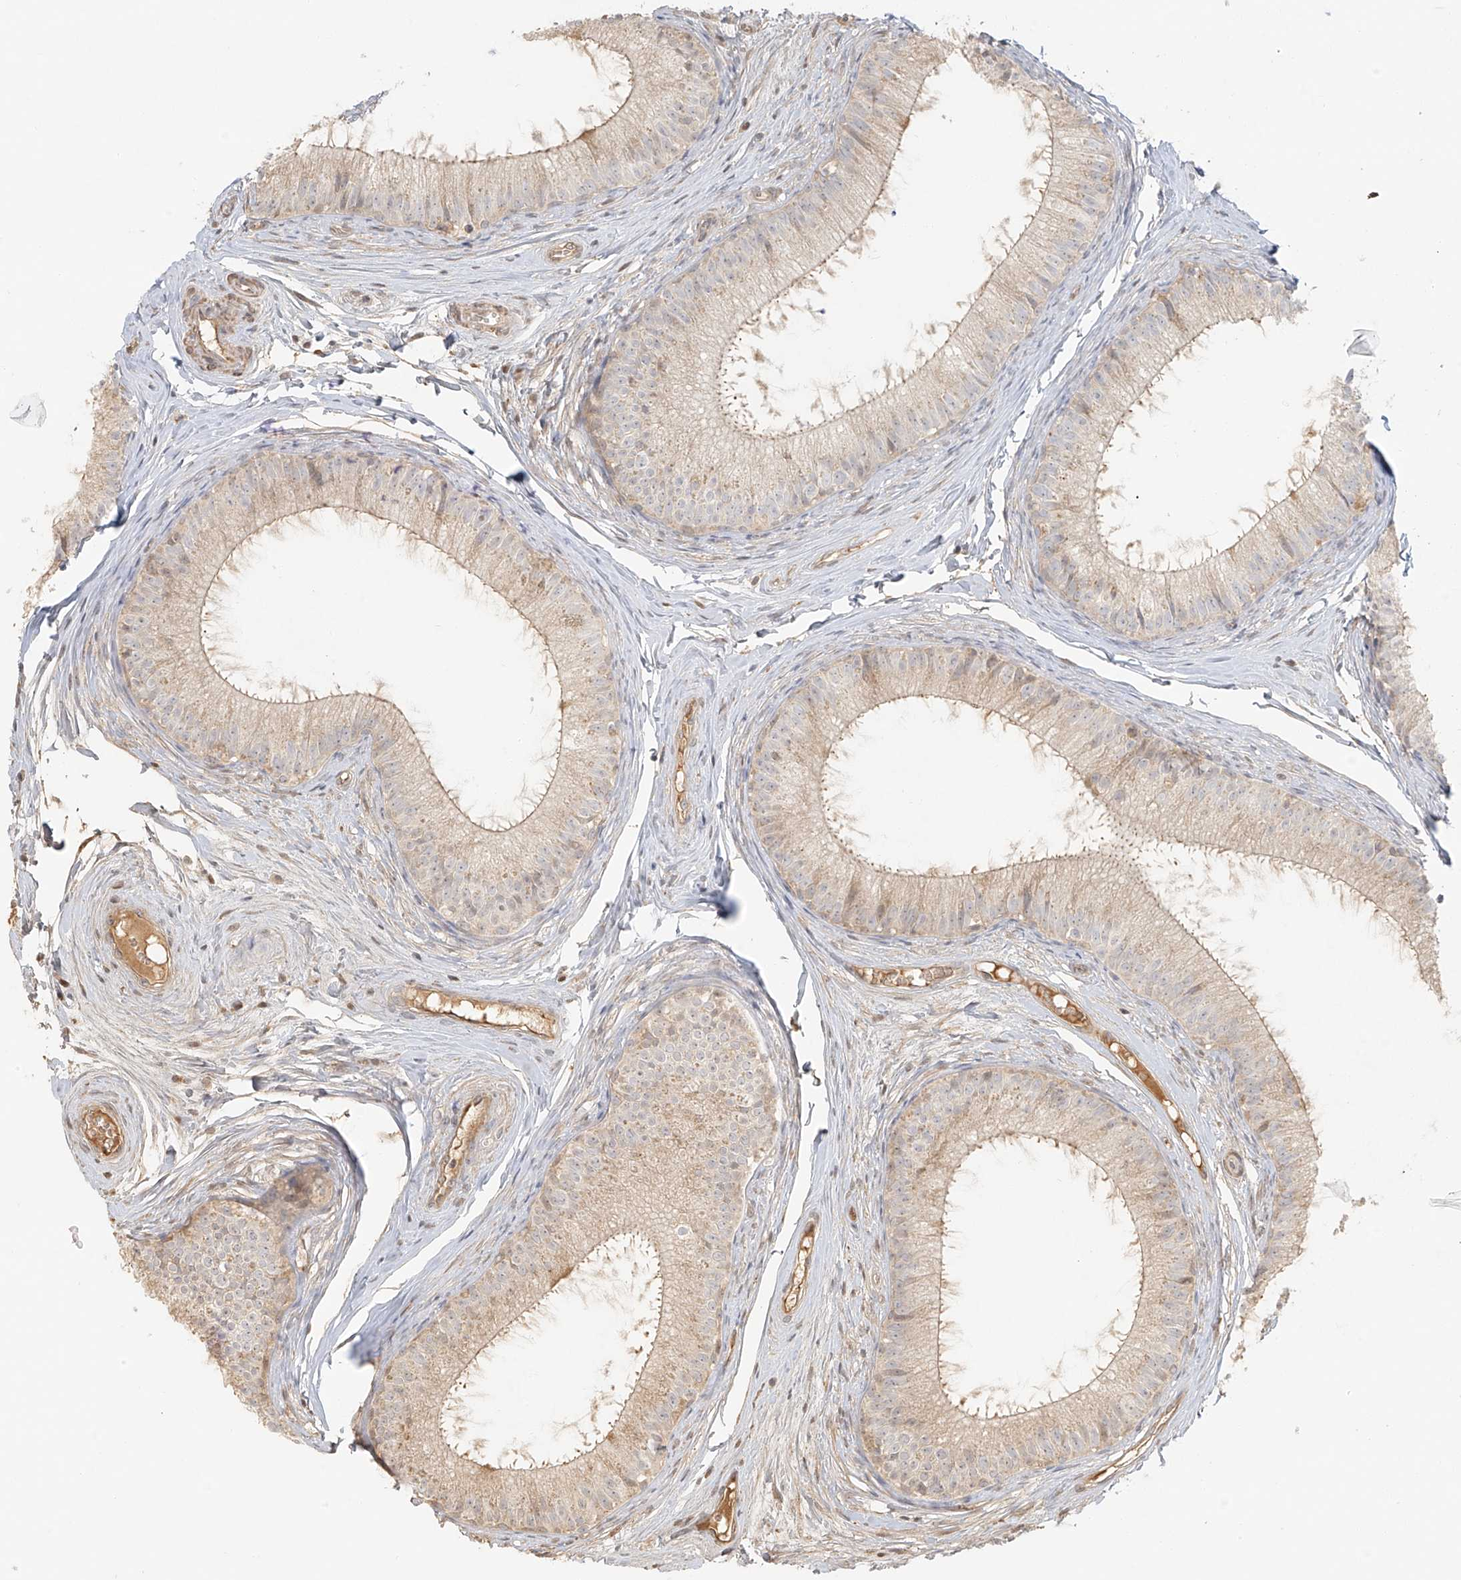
{"staining": {"intensity": "weak", "quantity": ">75%", "location": "cytoplasmic/membranous"}, "tissue": "epididymis", "cell_type": "Glandular cells", "image_type": "normal", "snomed": [{"axis": "morphology", "description": "Normal tissue, NOS"}, {"axis": "topography", "description": "Epididymis"}], "caption": "Glandular cells show low levels of weak cytoplasmic/membranous positivity in about >75% of cells in normal epididymis.", "gene": "UPK1B", "patient": {"sex": "male", "age": 34}}